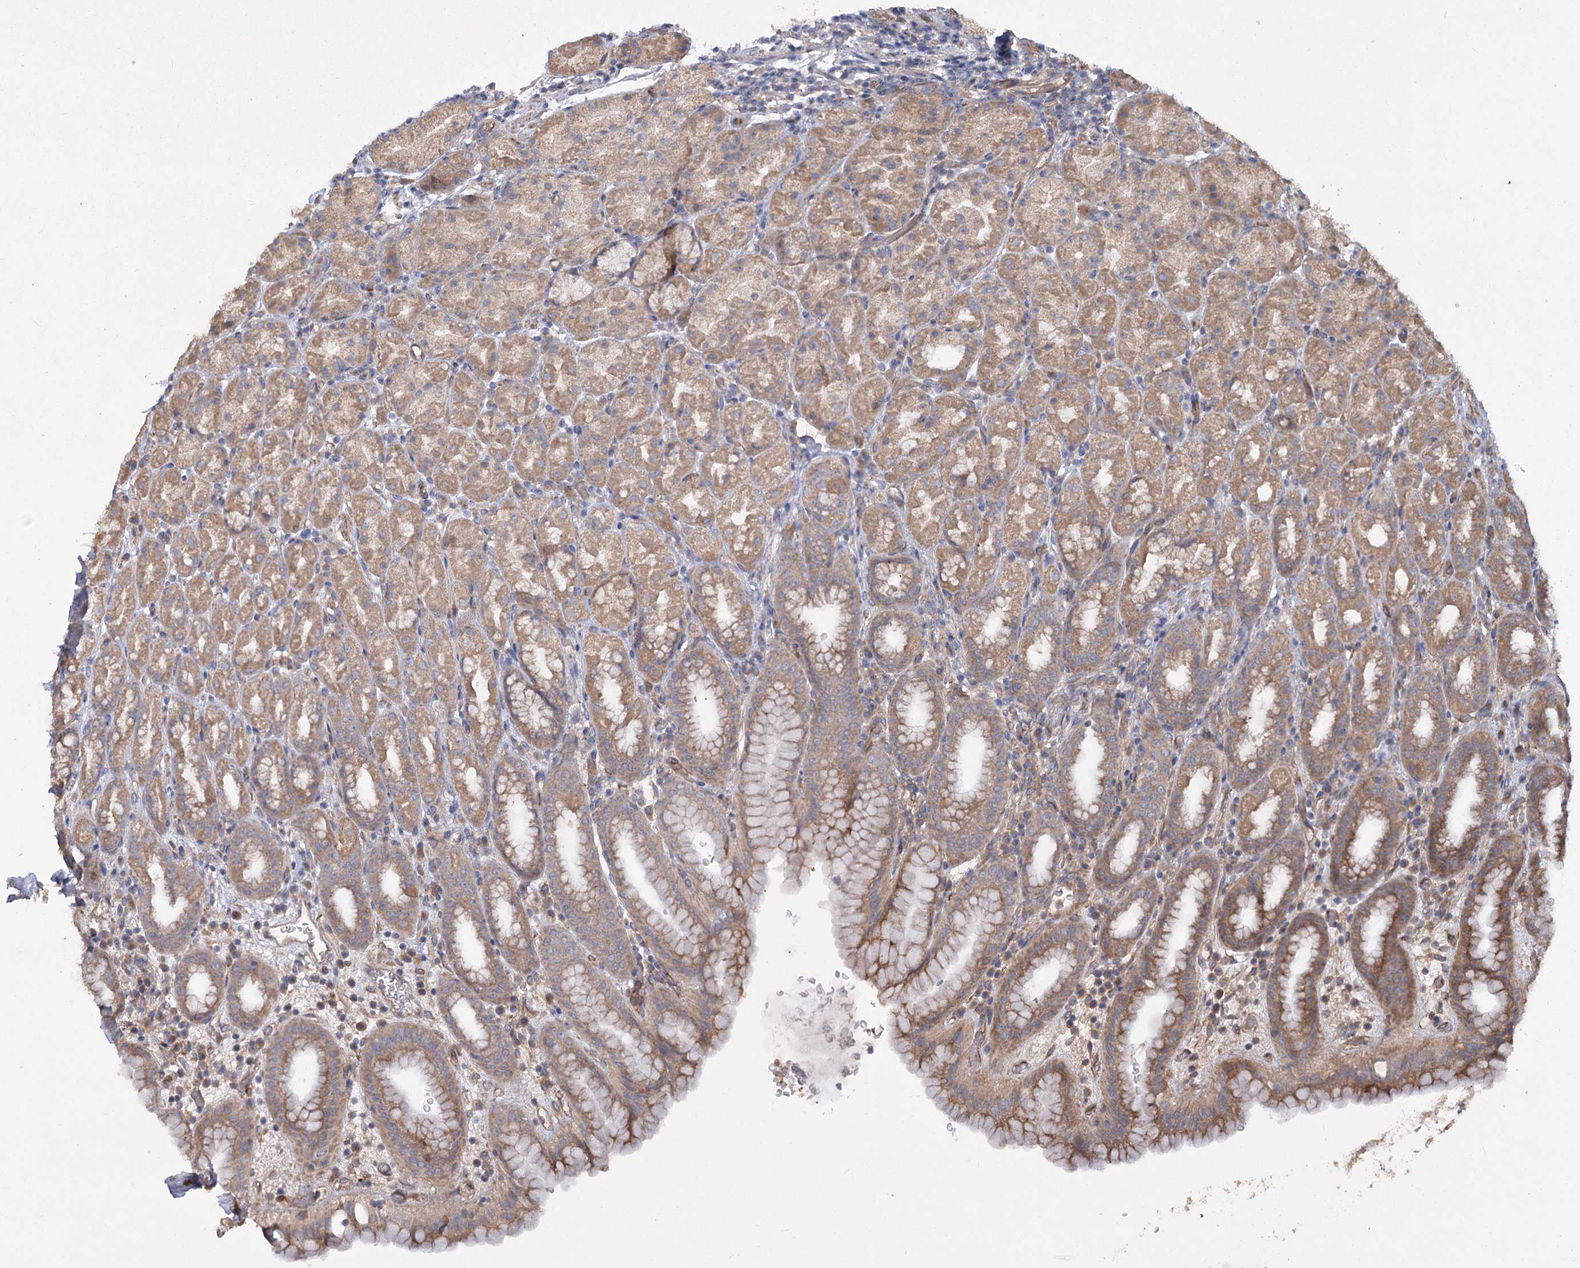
{"staining": {"intensity": "moderate", "quantity": ">75%", "location": "cytoplasmic/membranous"}, "tissue": "stomach", "cell_type": "Glandular cells", "image_type": "normal", "snomed": [{"axis": "morphology", "description": "Normal tissue, NOS"}, {"axis": "topography", "description": "Stomach, upper"}], "caption": "Immunohistochemistry image of unremarkable stomach stained for a protein (brown), which reveals medium levels of moderate cytoplasmic/membranous expression in about >75% of glandular cells.", "gene": "RIN2", "patient": {"sex": "male", "age": 68}}